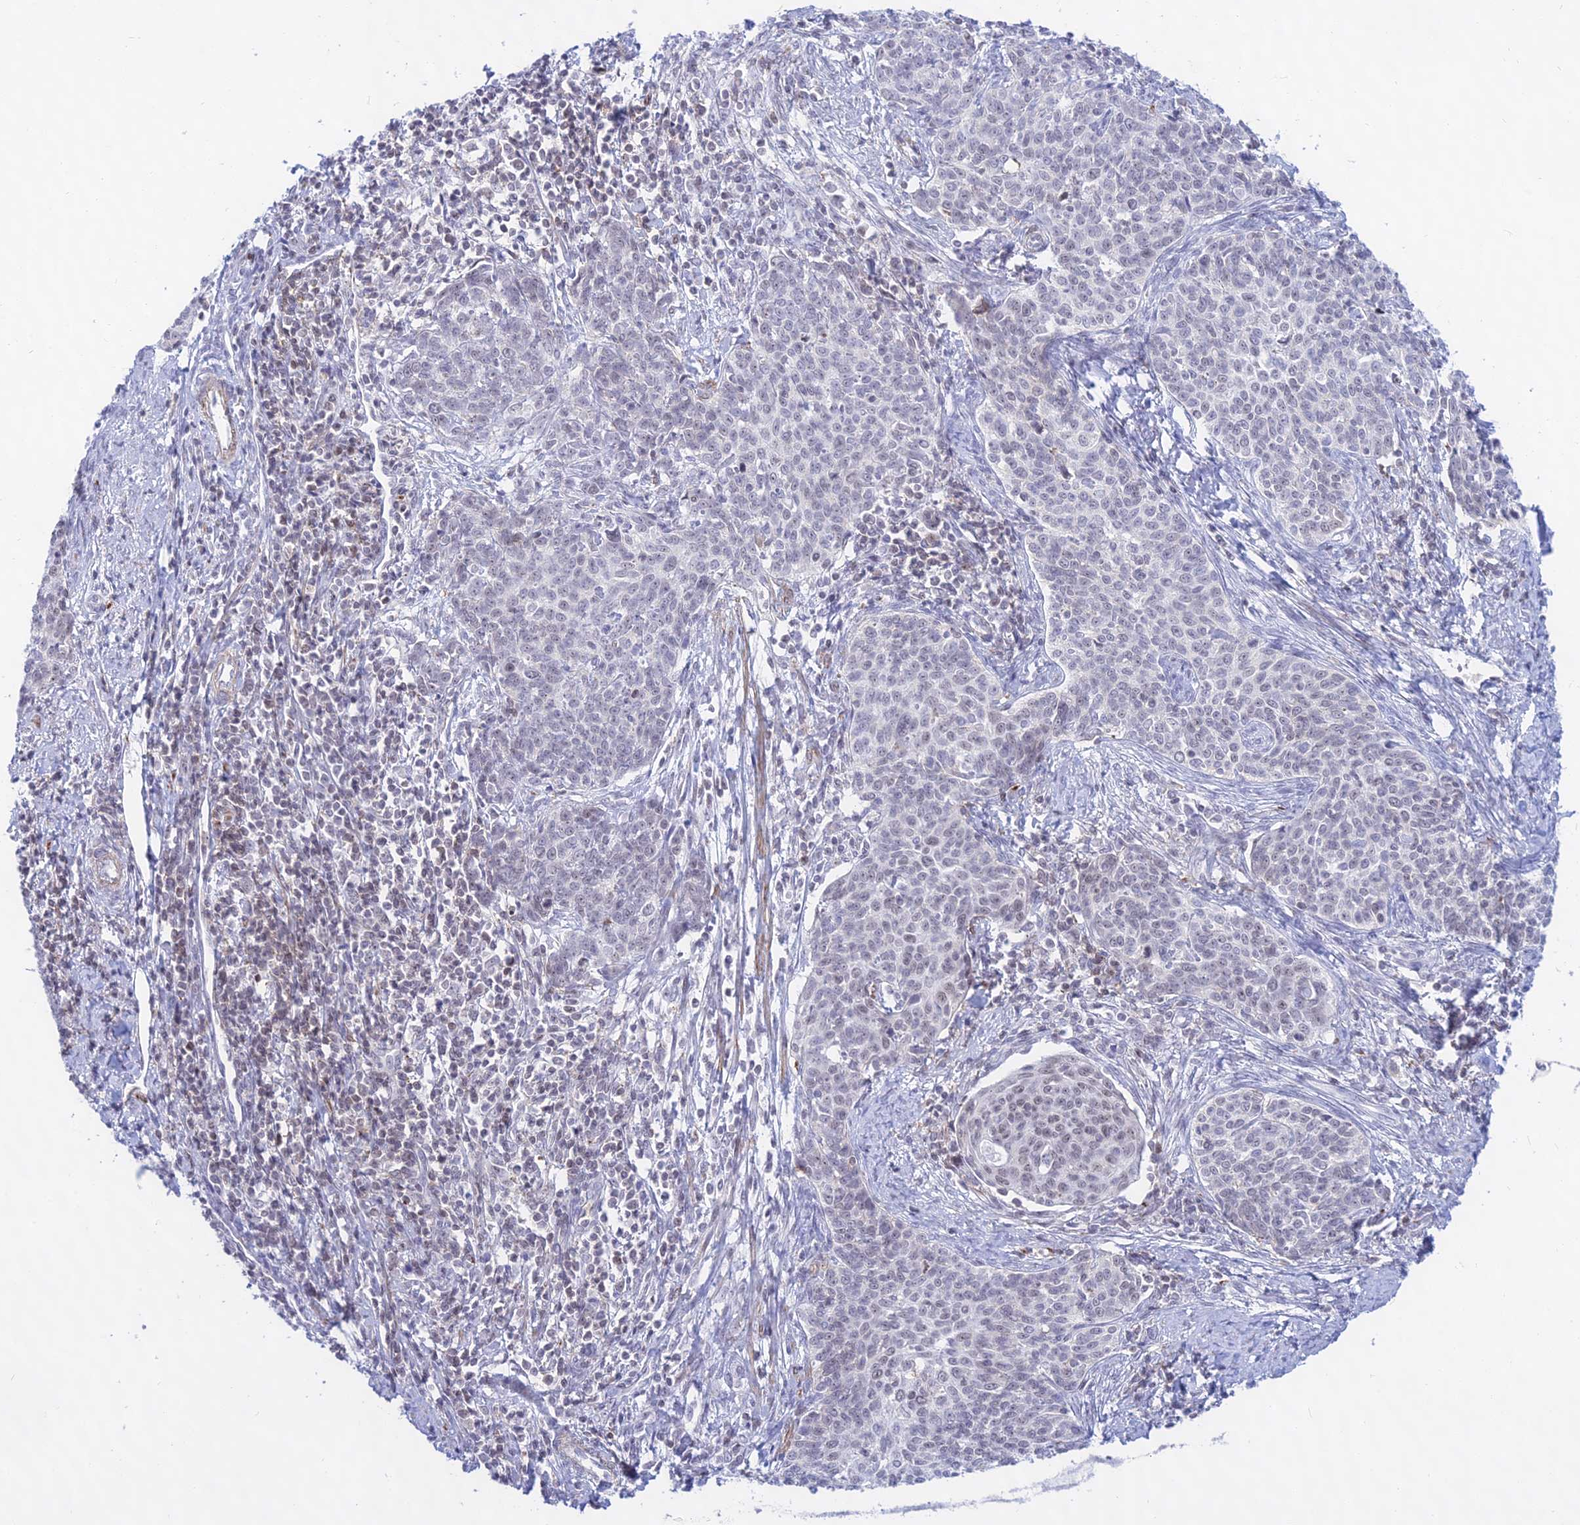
{"staining": {"intensity": "negative", "quantity": "none", "location": "none"}, "tissue": "cervical cancer", "cell_type": "Tumor cells", "image_type": "cancer", "snomed": [{"axis": "morphology", "description": "Squamous cell carcinoma, NOS"}, {"axis": "topography", "description": "Cervix"}], "caption": "IHC of human cervical cancer reveals no staining in tumor cells.", "gene": "KRR1", "patient": {"sex": "female", "age": 39}}